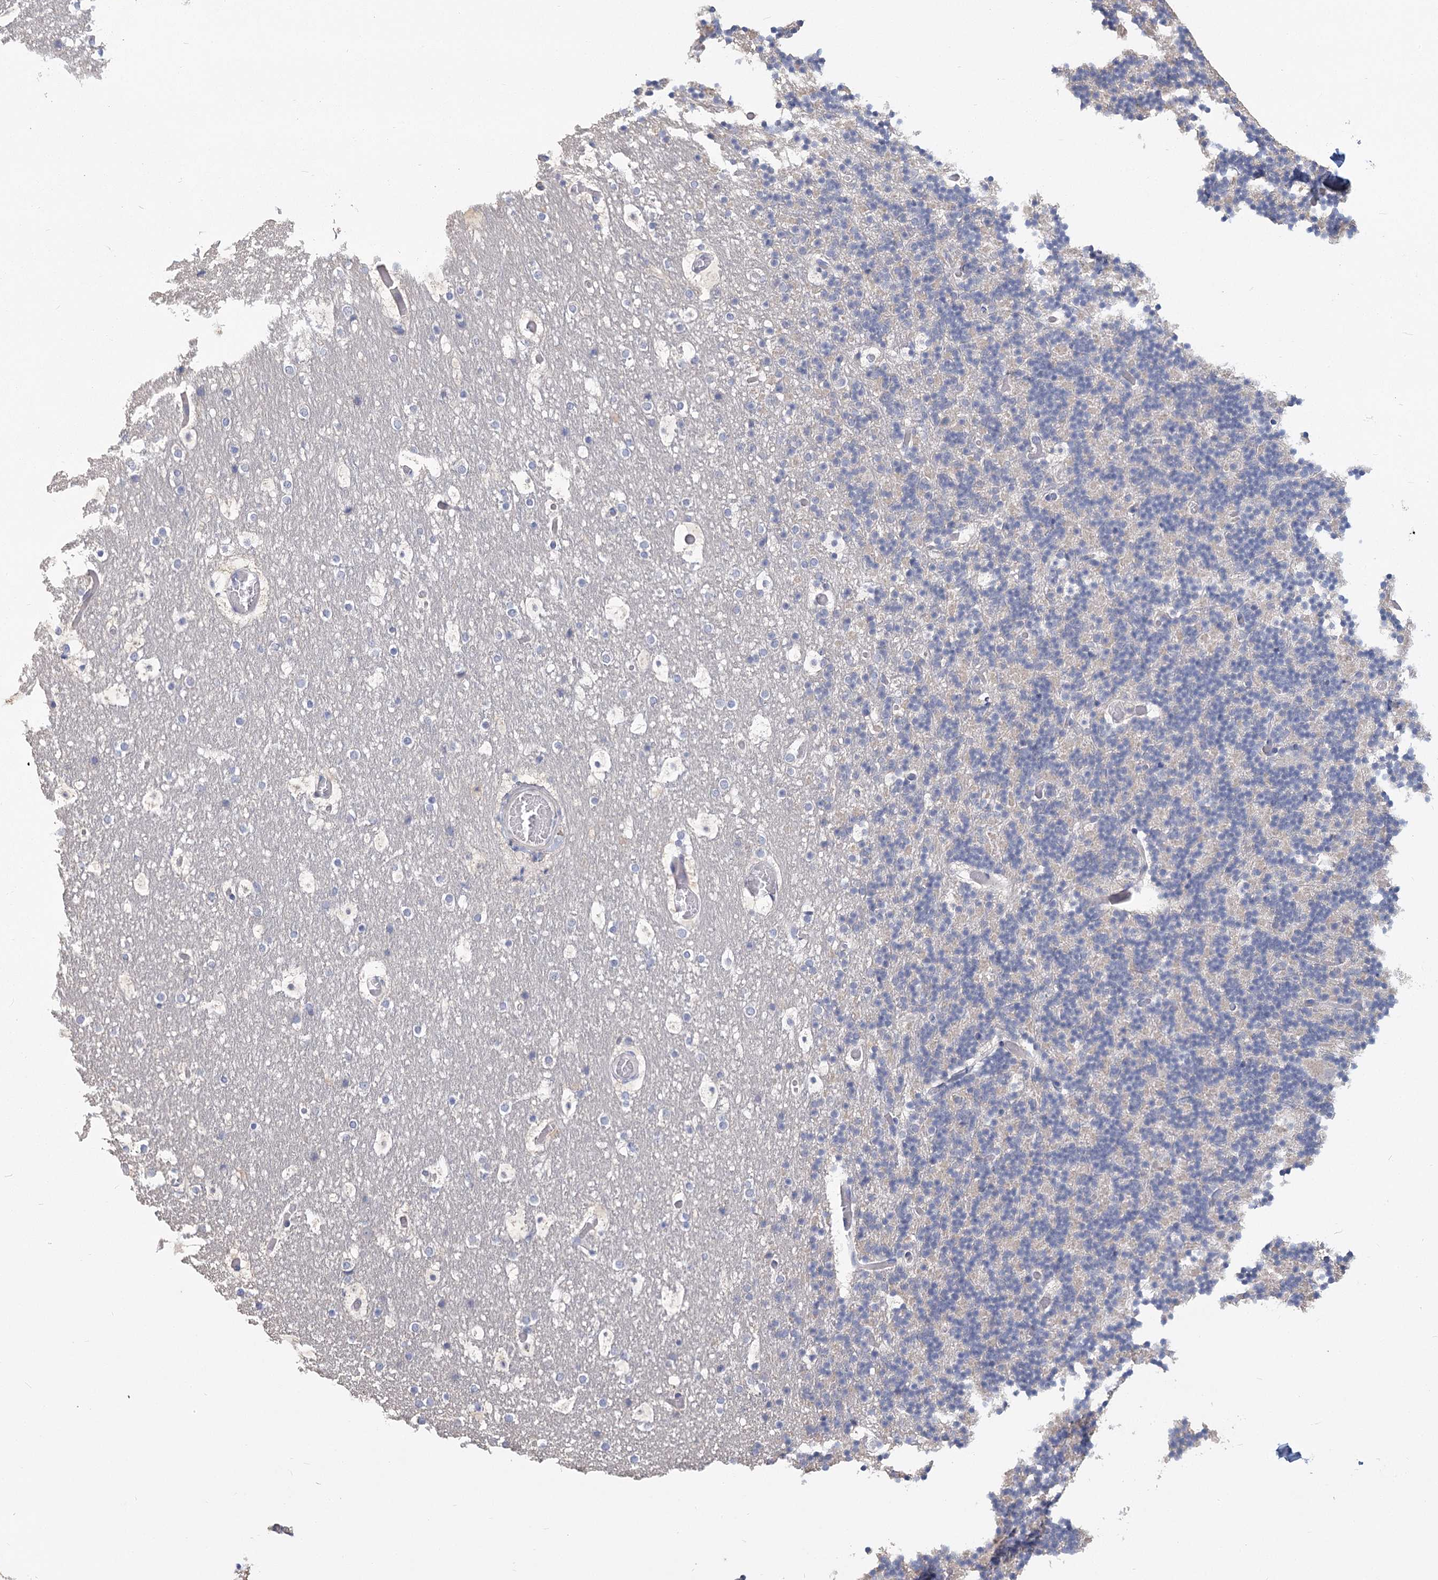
{"staining": {"intensity": "negative", "quantity": "none", "location": "none"}, "tissue": "cerebellum", "cell_type": "Cells in granular layer", "image_type": "normal", "snomed": [{"axis": "morphology", "description": "Normal tissue, NOS"}, {"axis": "topography", "description": "Cerebellum"}], "caption": "Immunohistochemical staining of unremarkable human cerebellum reveals no significant positivity in cells in granular layer.", "gene": "CNTLN", "patient": {"sex": "male", "age": 57}}